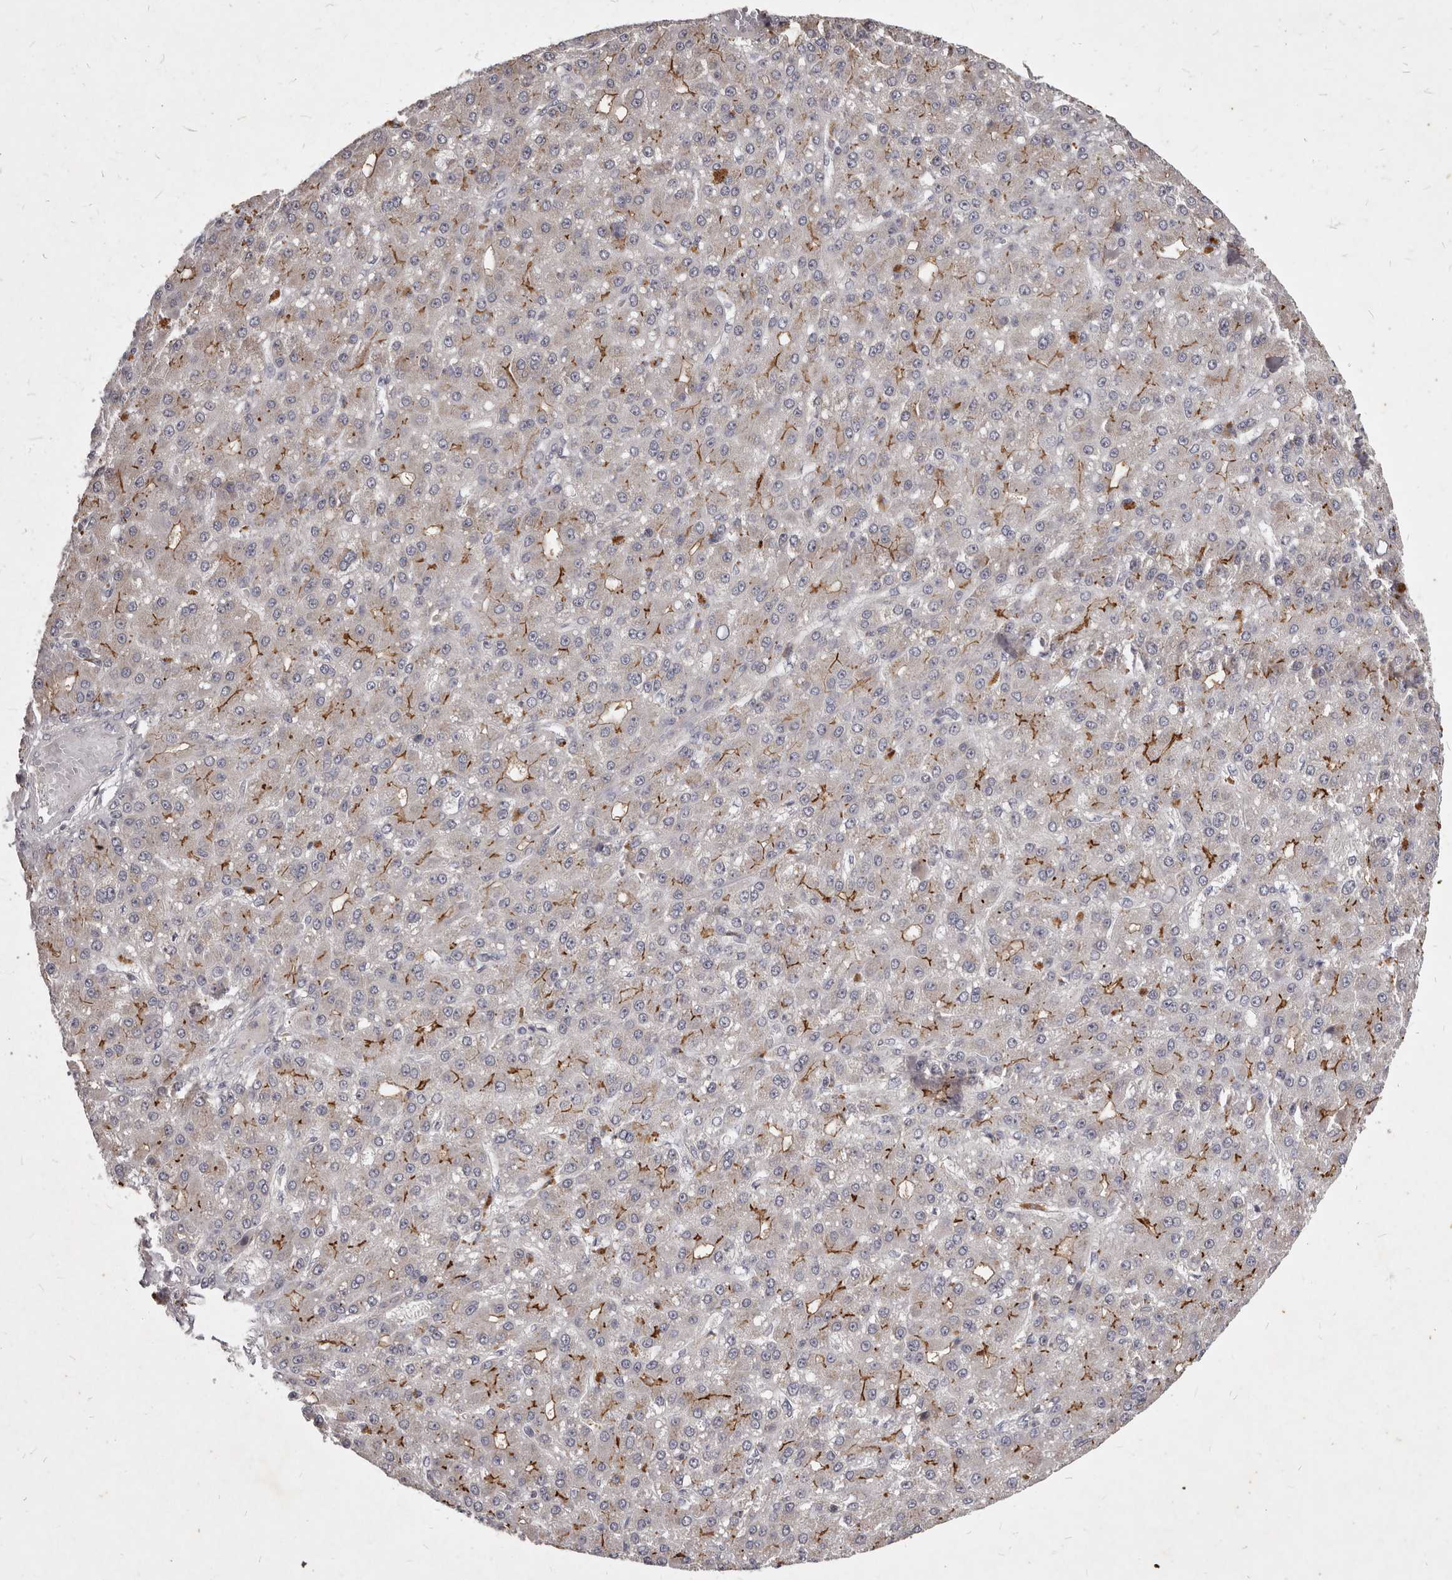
{"staining": {"intensity": "strong", "quantity": "<25%", "location": "cytoplasmic/membranous"}, "tissue": "liver cancer", "cell_type": "Tumor cells", "image_type": "cancer", "snomed": [{"axis": "morphology", "description": "Carcinoma, Hepatocellular, NOS"}, {"axis": "topography", "description": "Liver"}], "caption": "Human liver cancer (hepatocellular carcinoma) stained with a brown dye shows strong cytoplasmic/membranous positive staining in about <25% of tumor cells.", "gene": "GPRC5C", "patient": {"sex": "male", "age": 67}}